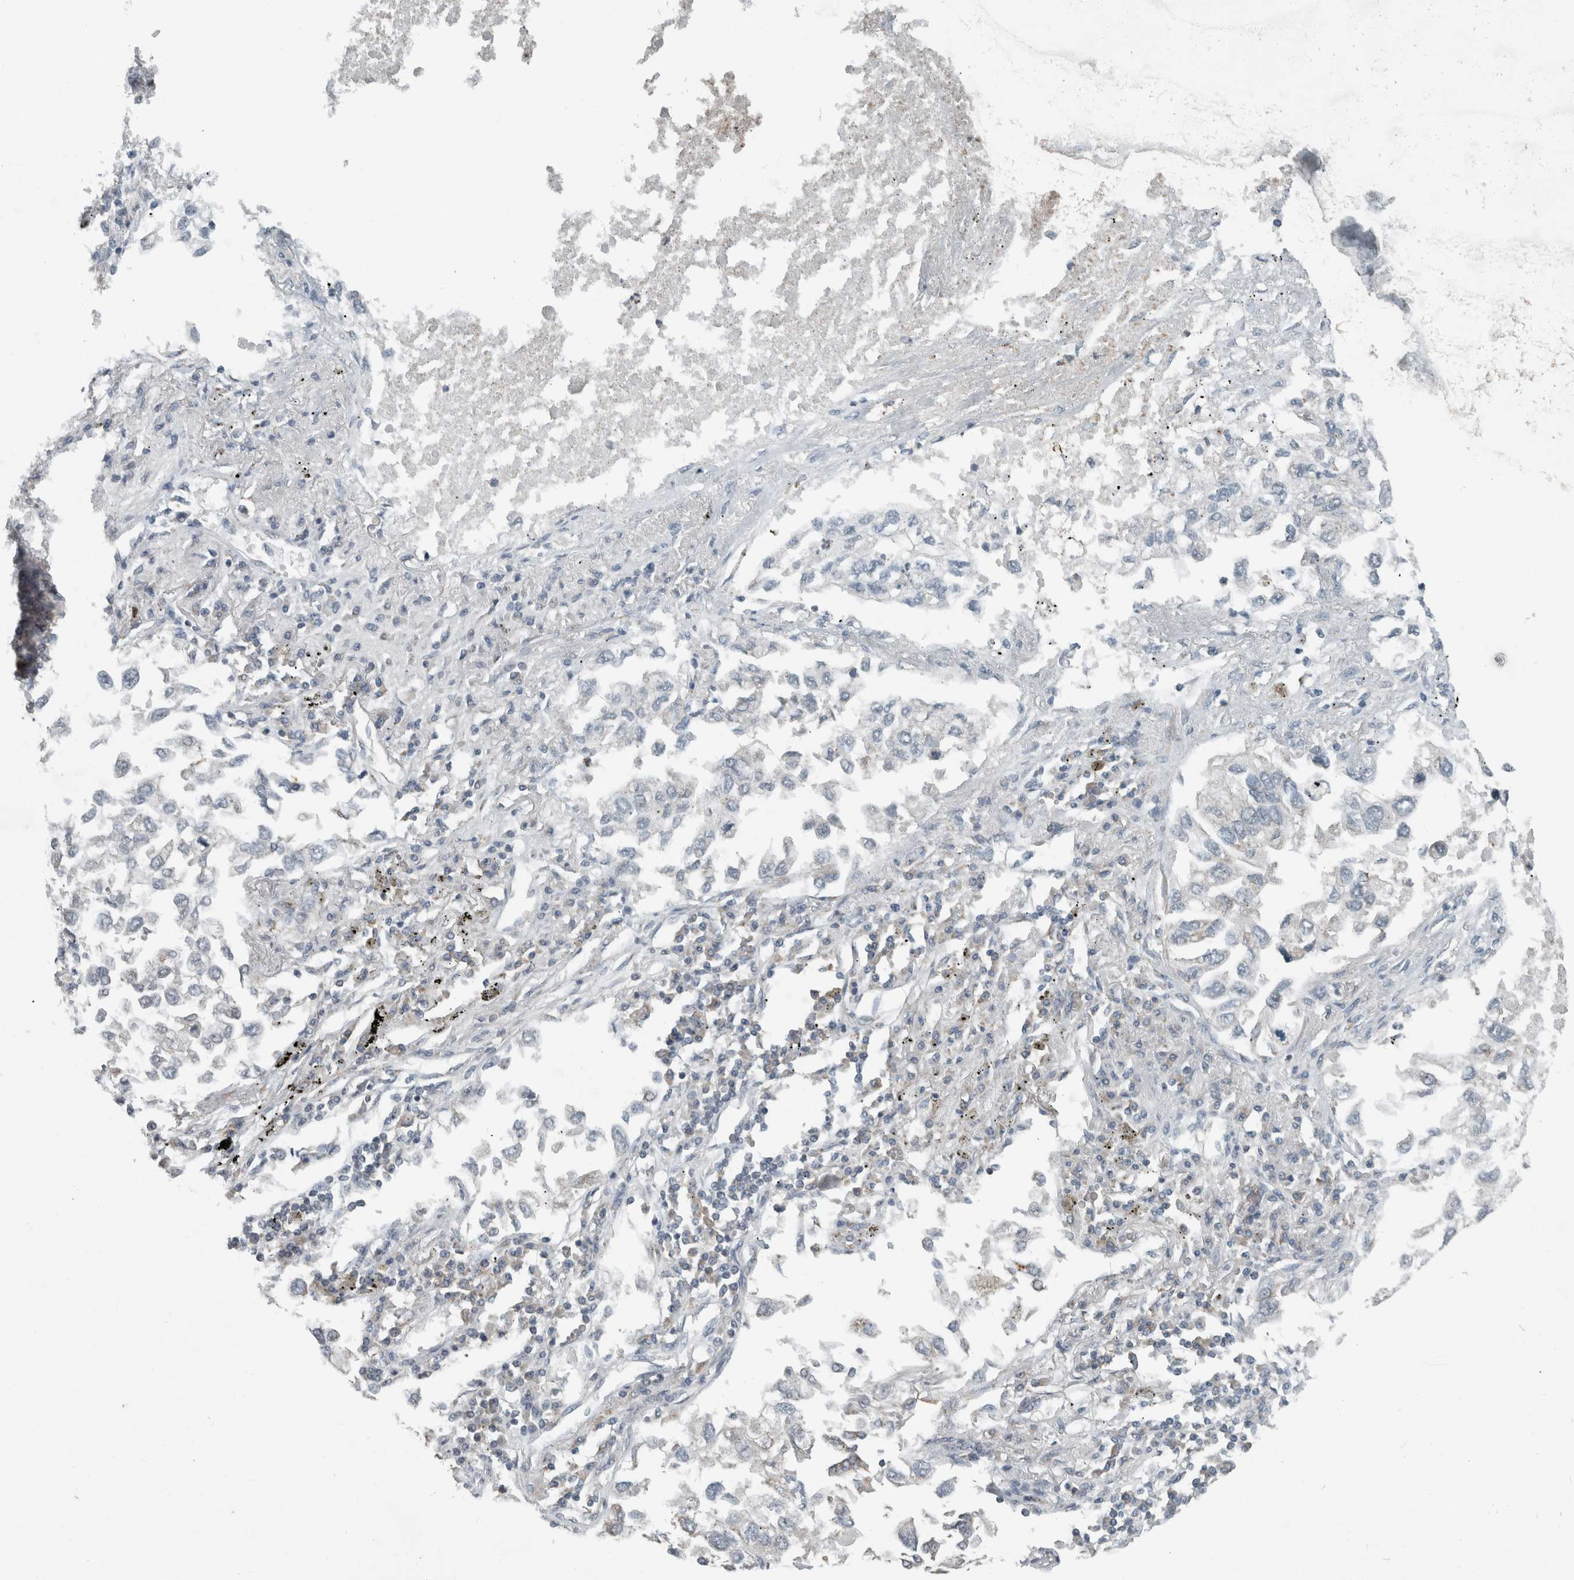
{"staining": {"intensity": "negative", "quantity": "none", "location": "none"}, "tissue": "lung cancer", "cell_type": "Tumor cells", "image_type": "cancer", "snomed": [{"axis": "morphology", "description": "Inflammation, NOS"}, {"axis": "morphology", "description": "Adenocarcinoma, NOS"}, {"axis": "topography", "description": "Lung"}], "caption": "Immunohistochemistry (IHC) of human lung cancer (adenocarcinoma) shows no positivity in tumor cells.", "gene": "KIF1C", "patient": {"sex": "male", "age": 63}}